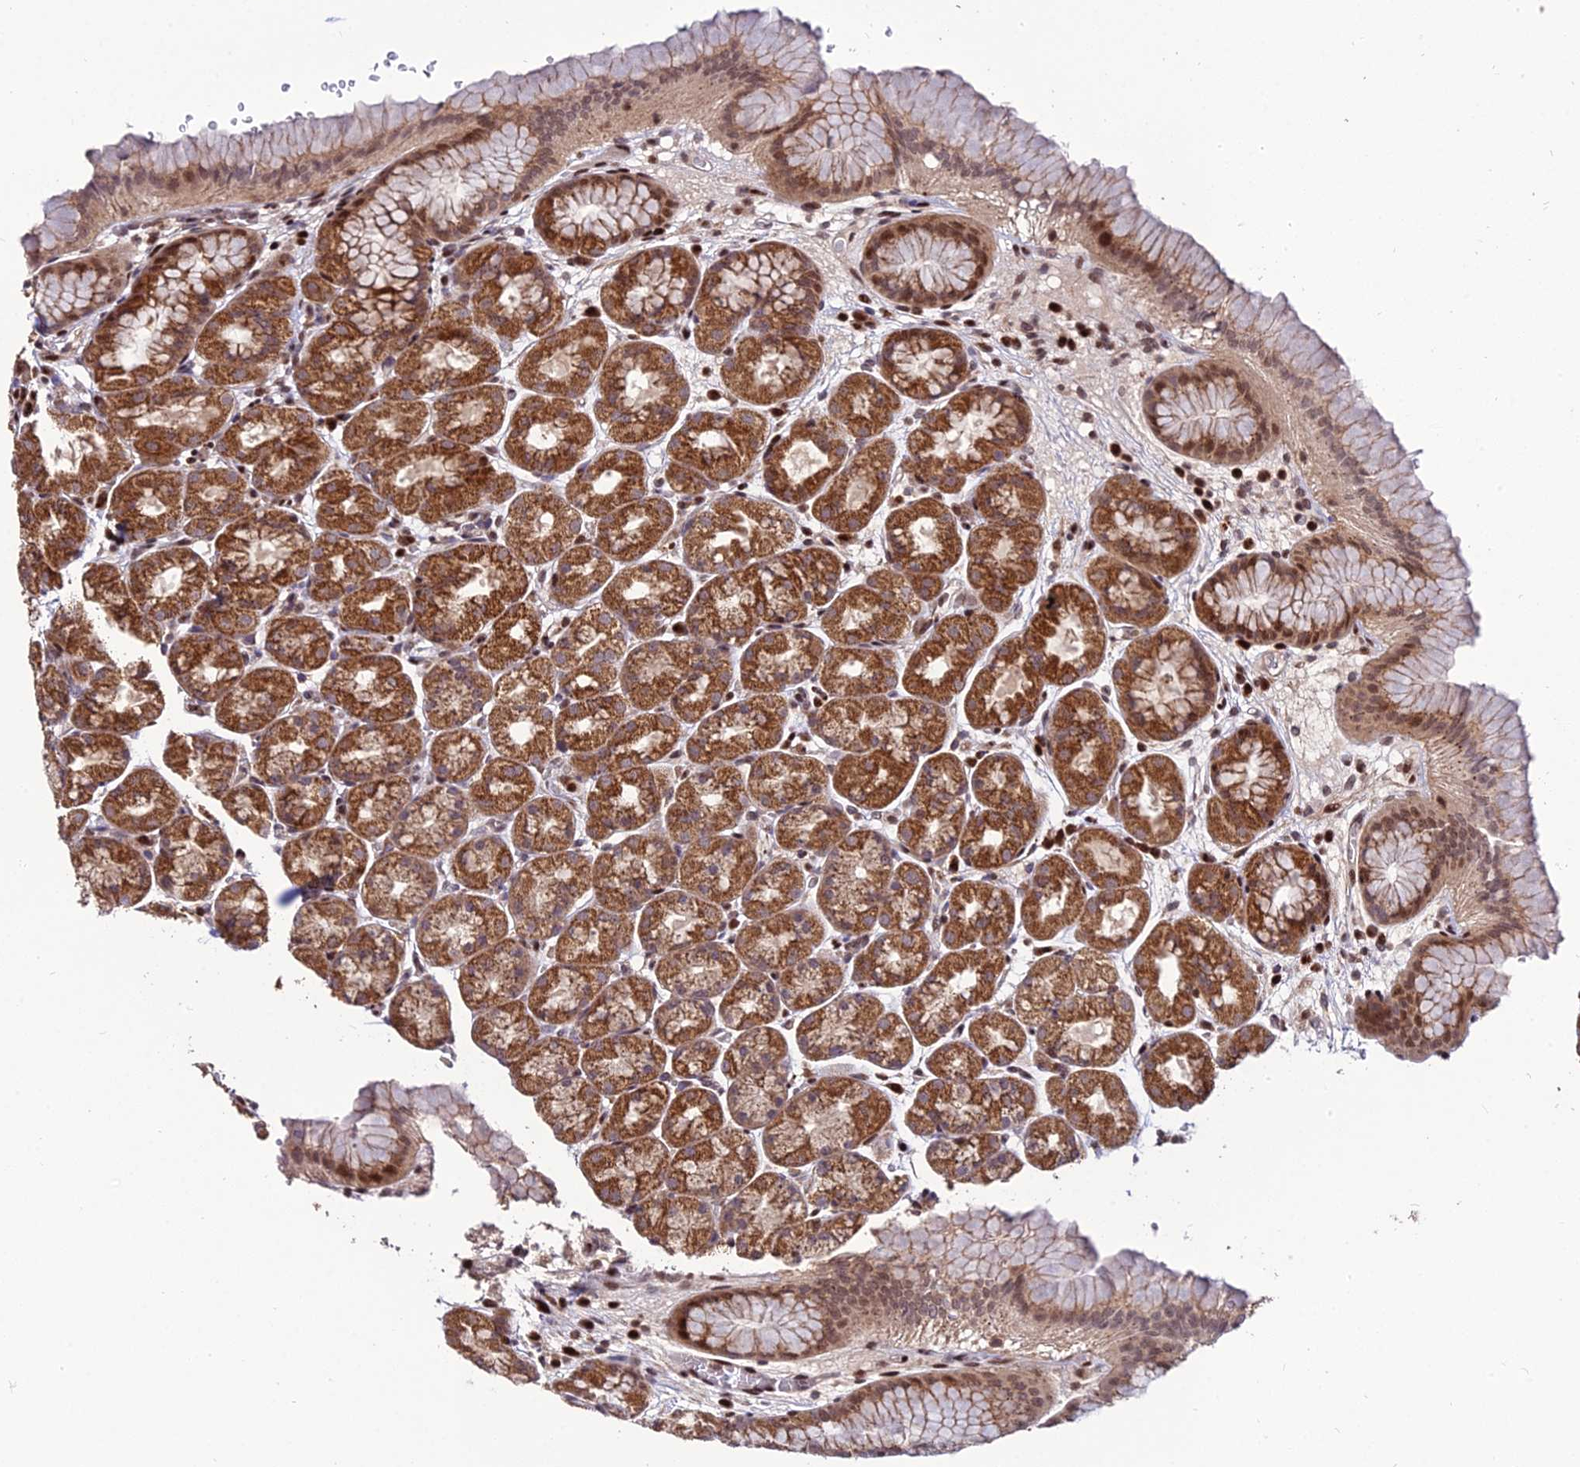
{"staining": {"intensity": "moderate", "quantity": ">75%", "location": "cytoplasmic/membranous,nuclear"}, "tissue": "stomach", "cell_type": "Glandular cells", "image_type": "normal", "snomed": [{"axis": "morphology", "description": "Normal tissue, NOS"}, {"axis": "topography", "description": "Stomach"}], "caption": "Unremarkable stomach displays moderate cytoplasmic/membranous,nuclear staining in about >75% of glandular cells, visualized by immunohistochemistry.", "gene": "CIB3", "patient": {"sex": "male", "age": 42}}